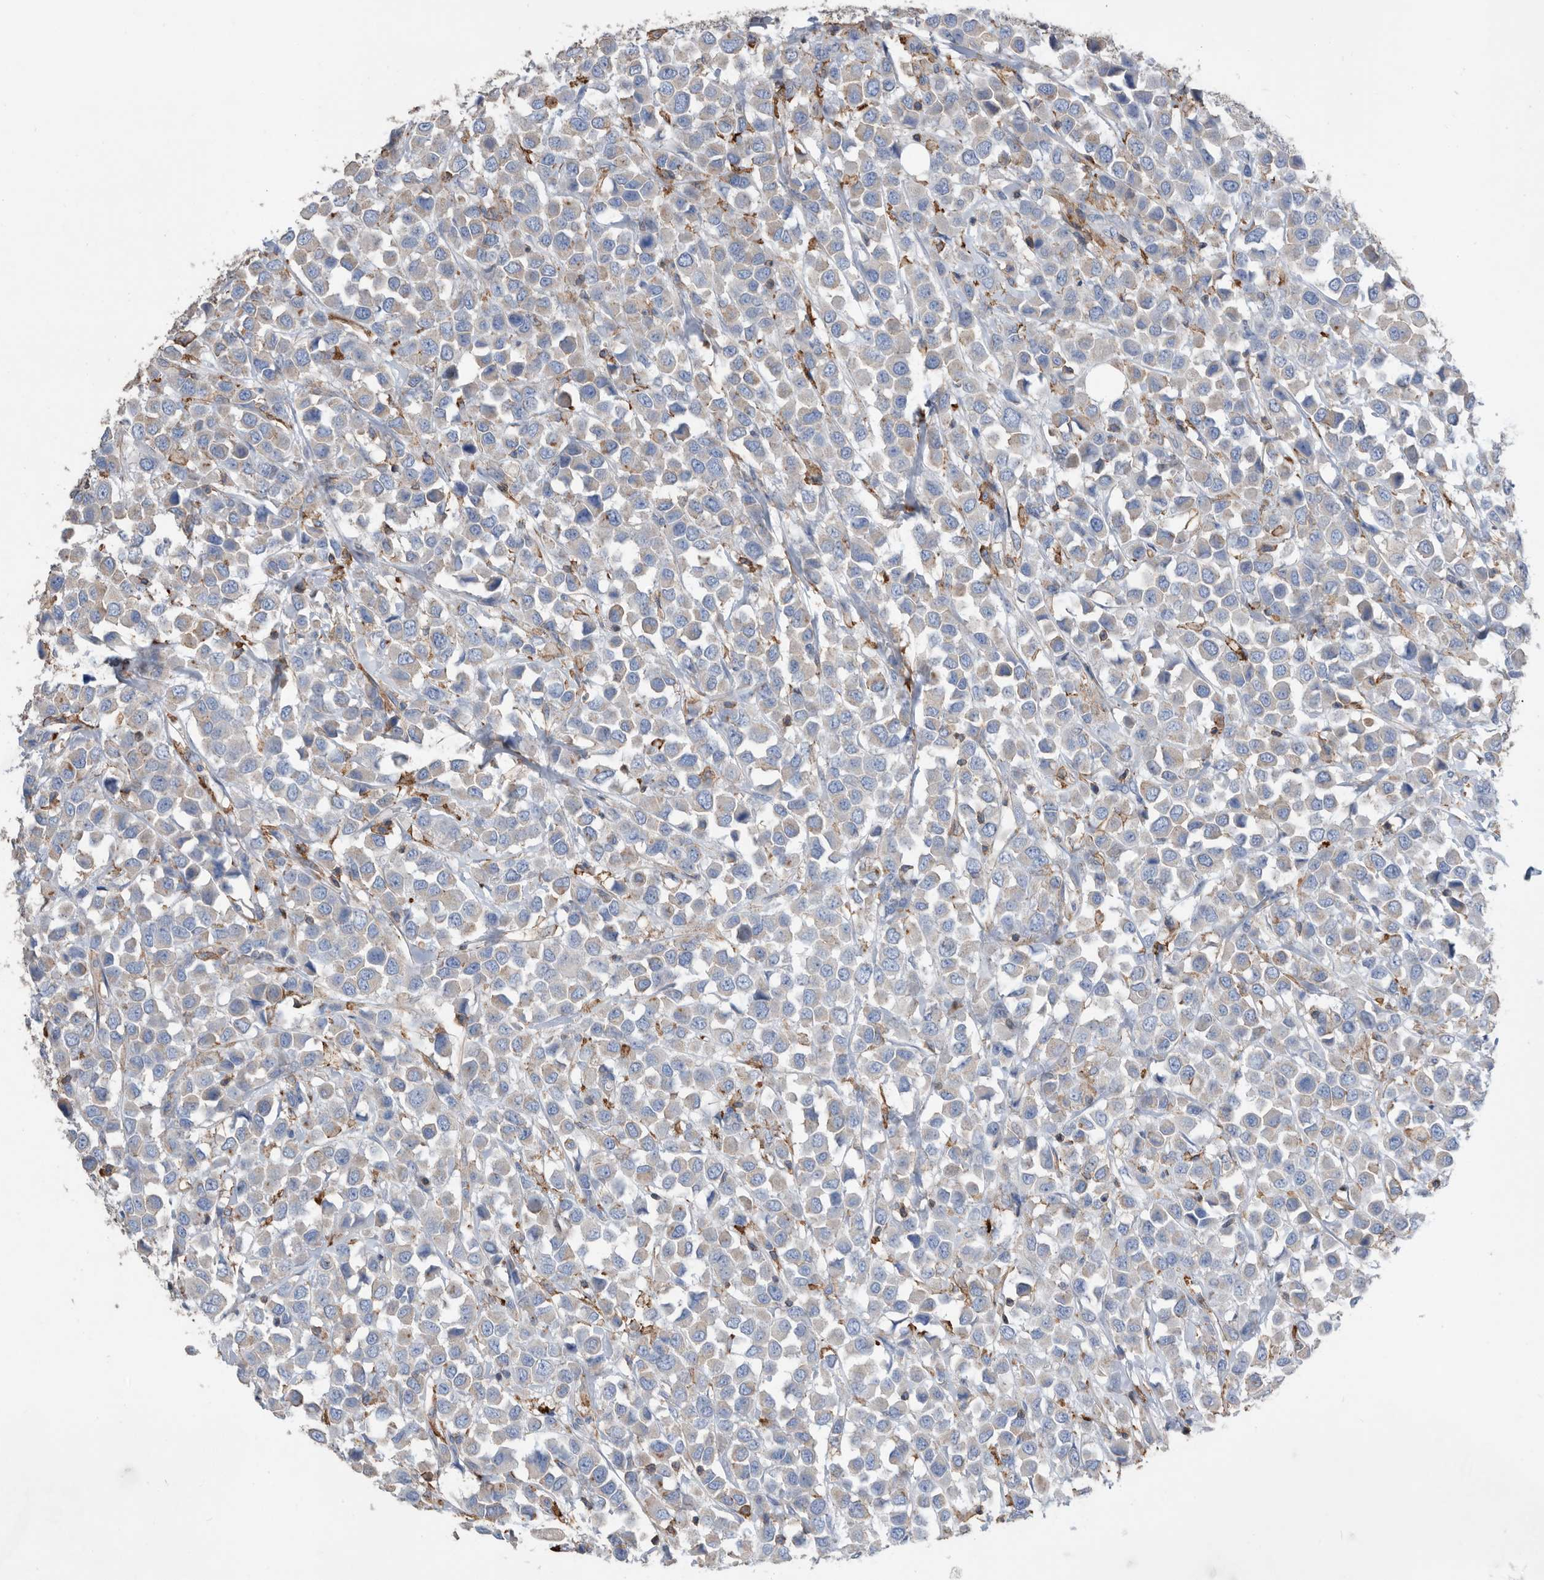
{"staining": {"intensity": "negative", "quantity": "none", "location": "none"}, "tissue": "breast cancer", "cell_type": "Tumor cells", "image_type": "cancer", "snomed": [{"axis": "morphology", "description": "Duct carcinoma"}, {"axis": "topography", "description": "Breast"}], "caption": "Tumor cells show no significant expression in breast cancer.", "gene": "MS4A4A", "patient": {"sex": "female", "age": 61}}